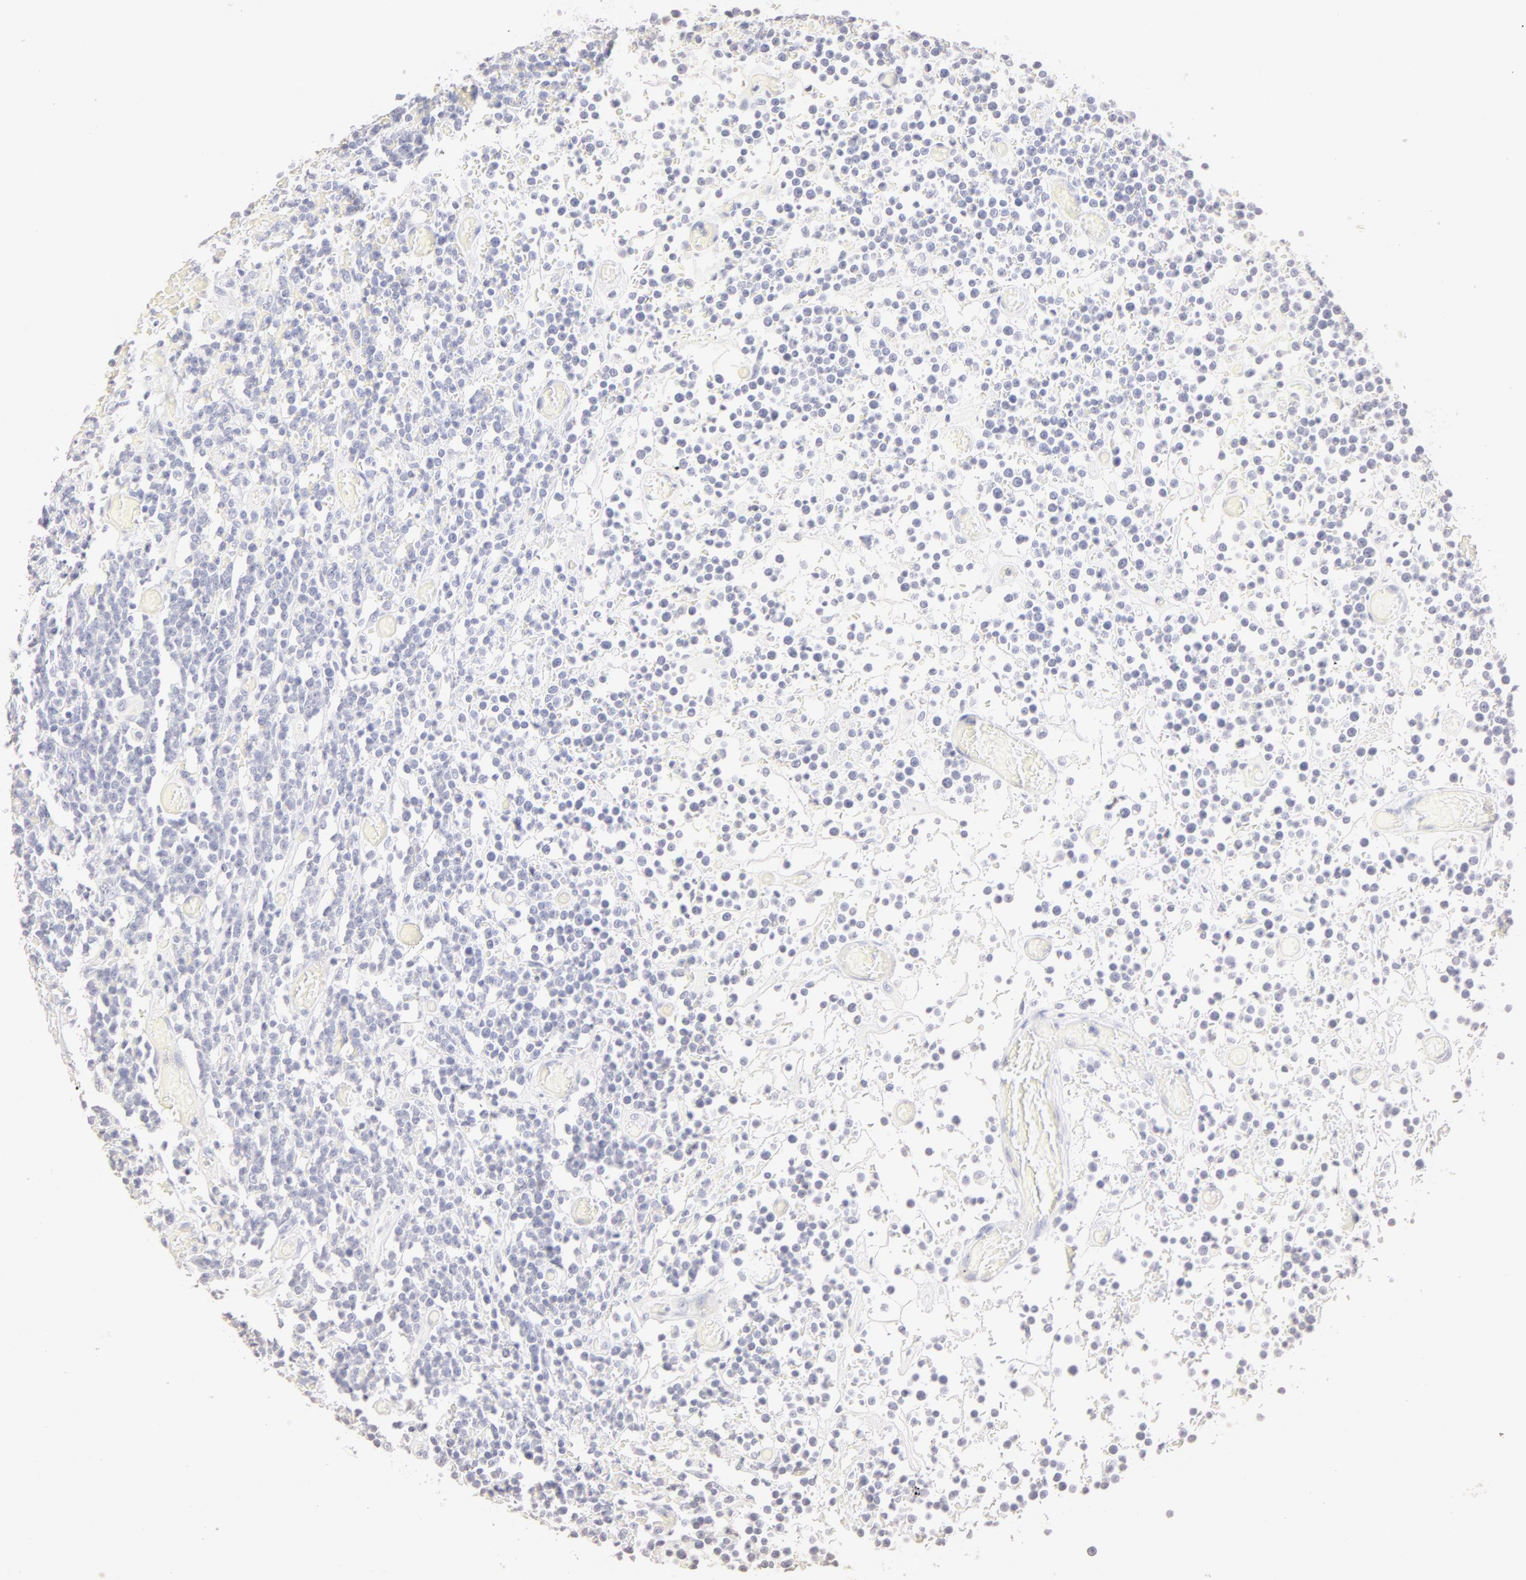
{"staining": {"intensity": "negative", "quantity": "none", "location": "none"}, "tissue": "lymphoma", "cell_type": "Tumor cells", "image_type": "cancer", "snomed": [{"axis": "morphology", "description": "Malignant lymphoma, non-Hodgkin's type, High grade"}, {"axis": "topography", "description": "Colon"}], "caption": "Immunohistochemistry photomicrograph of human lymphoma stained for a protein (brown), which exhibits no expression in tumor cells. The staining is performed using DAB brown chromogen with nuclei counter-stained in using hematoxylin.", "gene": "LGALS7B", "patient": {"sex": "male", "age": 82}}